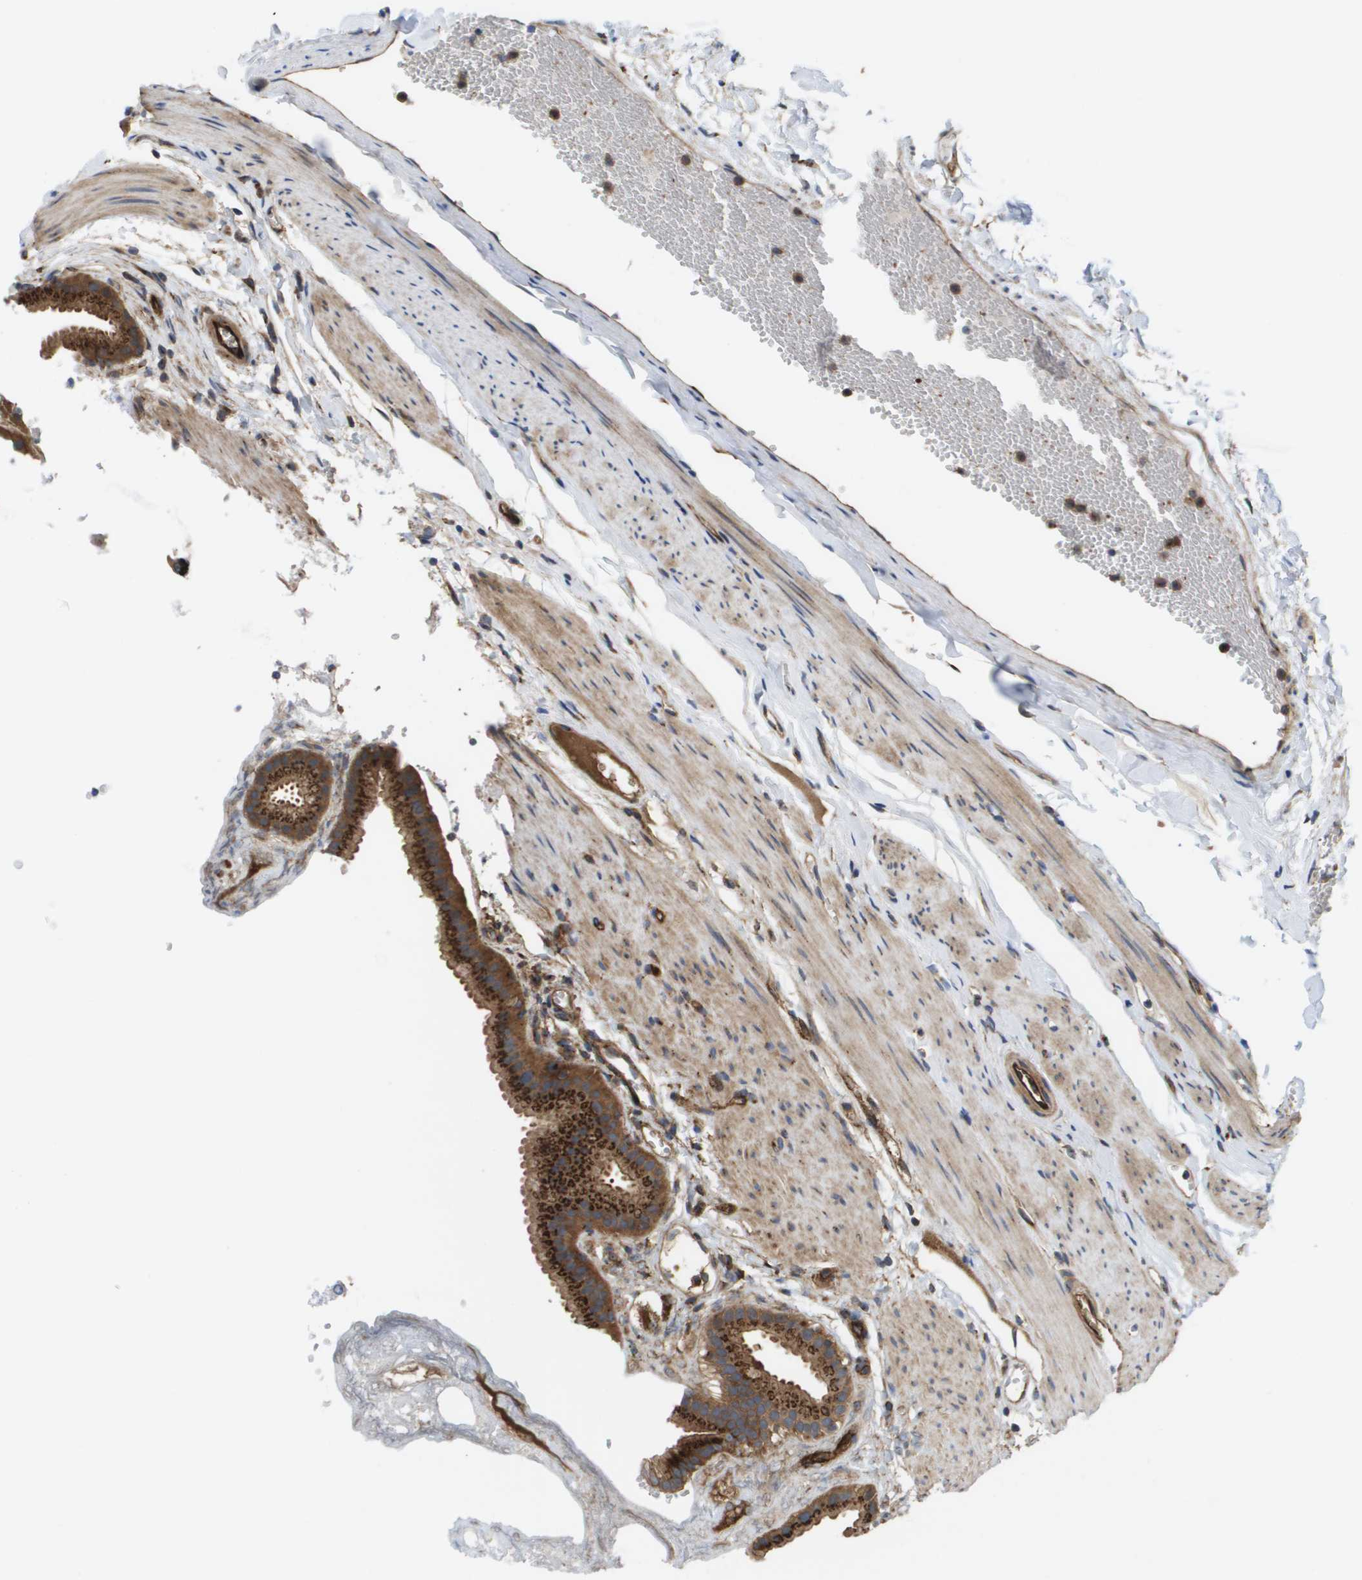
{"staining": {"intensity": "moderate", "quantity": ">75%", "location": "cytoplasmic/membranous"}, "tissue": "gallbladder", "cell_type": "Glandular cells", "image_type": "normal", "snomed": [{"axis": "morphology", "description": "Normal tissue, NOS"}, {"axis": "topography", "description": "Gallbladder"}], "caption": "This is a micrograph of immunohistochemistry staining of benign gallbladder, which shows moderate positivity in the cytoplasmic/membranous of glandular cells.", "gene": "BST2", "patient": {"sex": "female", "age": 64}}